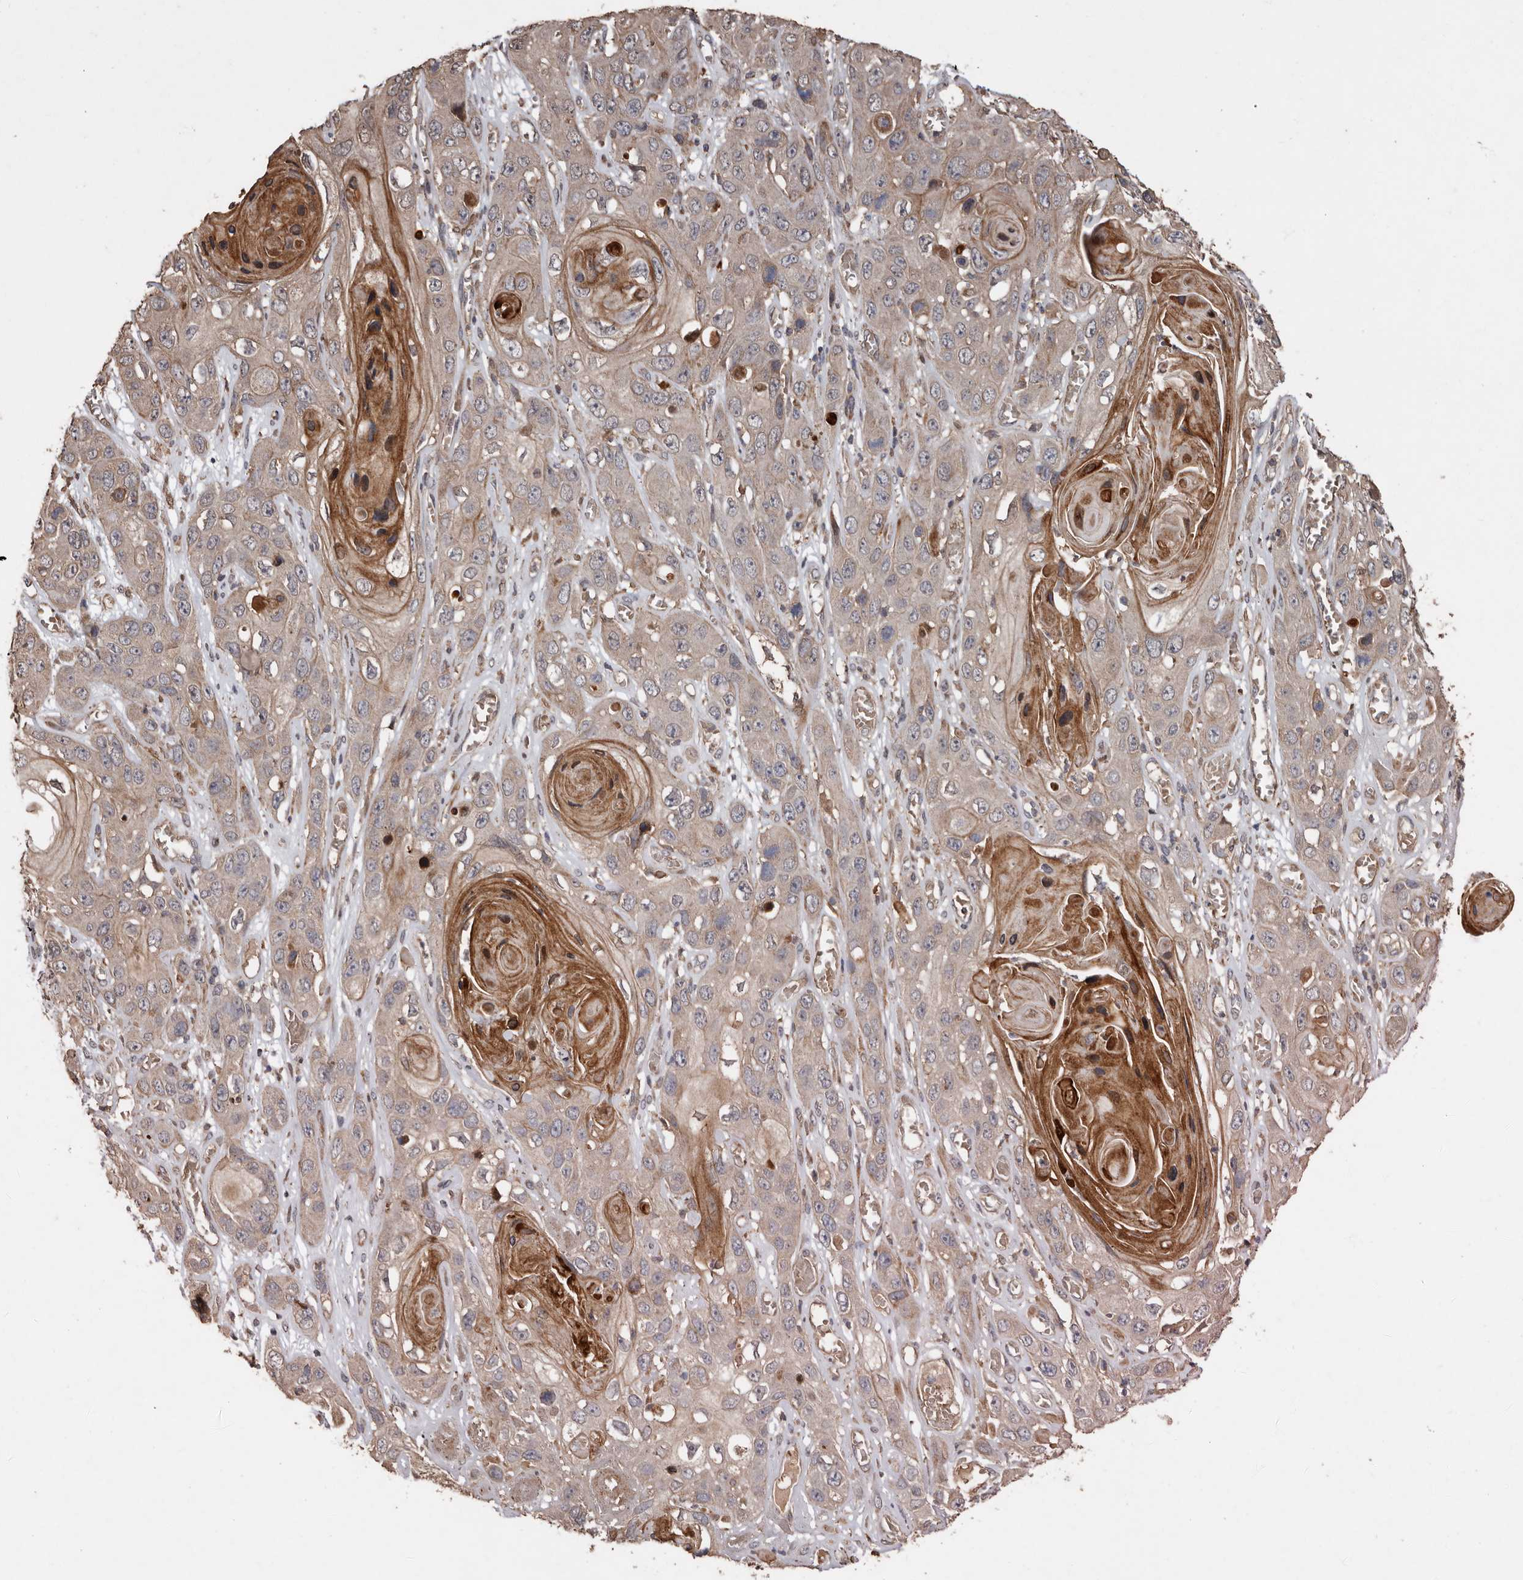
{"staining": {"intensity": "weak", "quantity": "<25%", "location": "cytoplasmic/membranous"}, "tissue": "skin cancer", "cell_type": "Tumor cells", "image_type": "cancer", "snomed": [{"axis": "morphology", "description": "Squamous cell carcinoma, NOS"}, {"axis": "topography", "description": "Skin"}], "caption": "This is a histopathology image of IHC staining of skin squamous cell carcinoma, which shows no expression in tumor cells.", "gene": "RANBP17", "patient": {"sex": "male", "age": 55}}